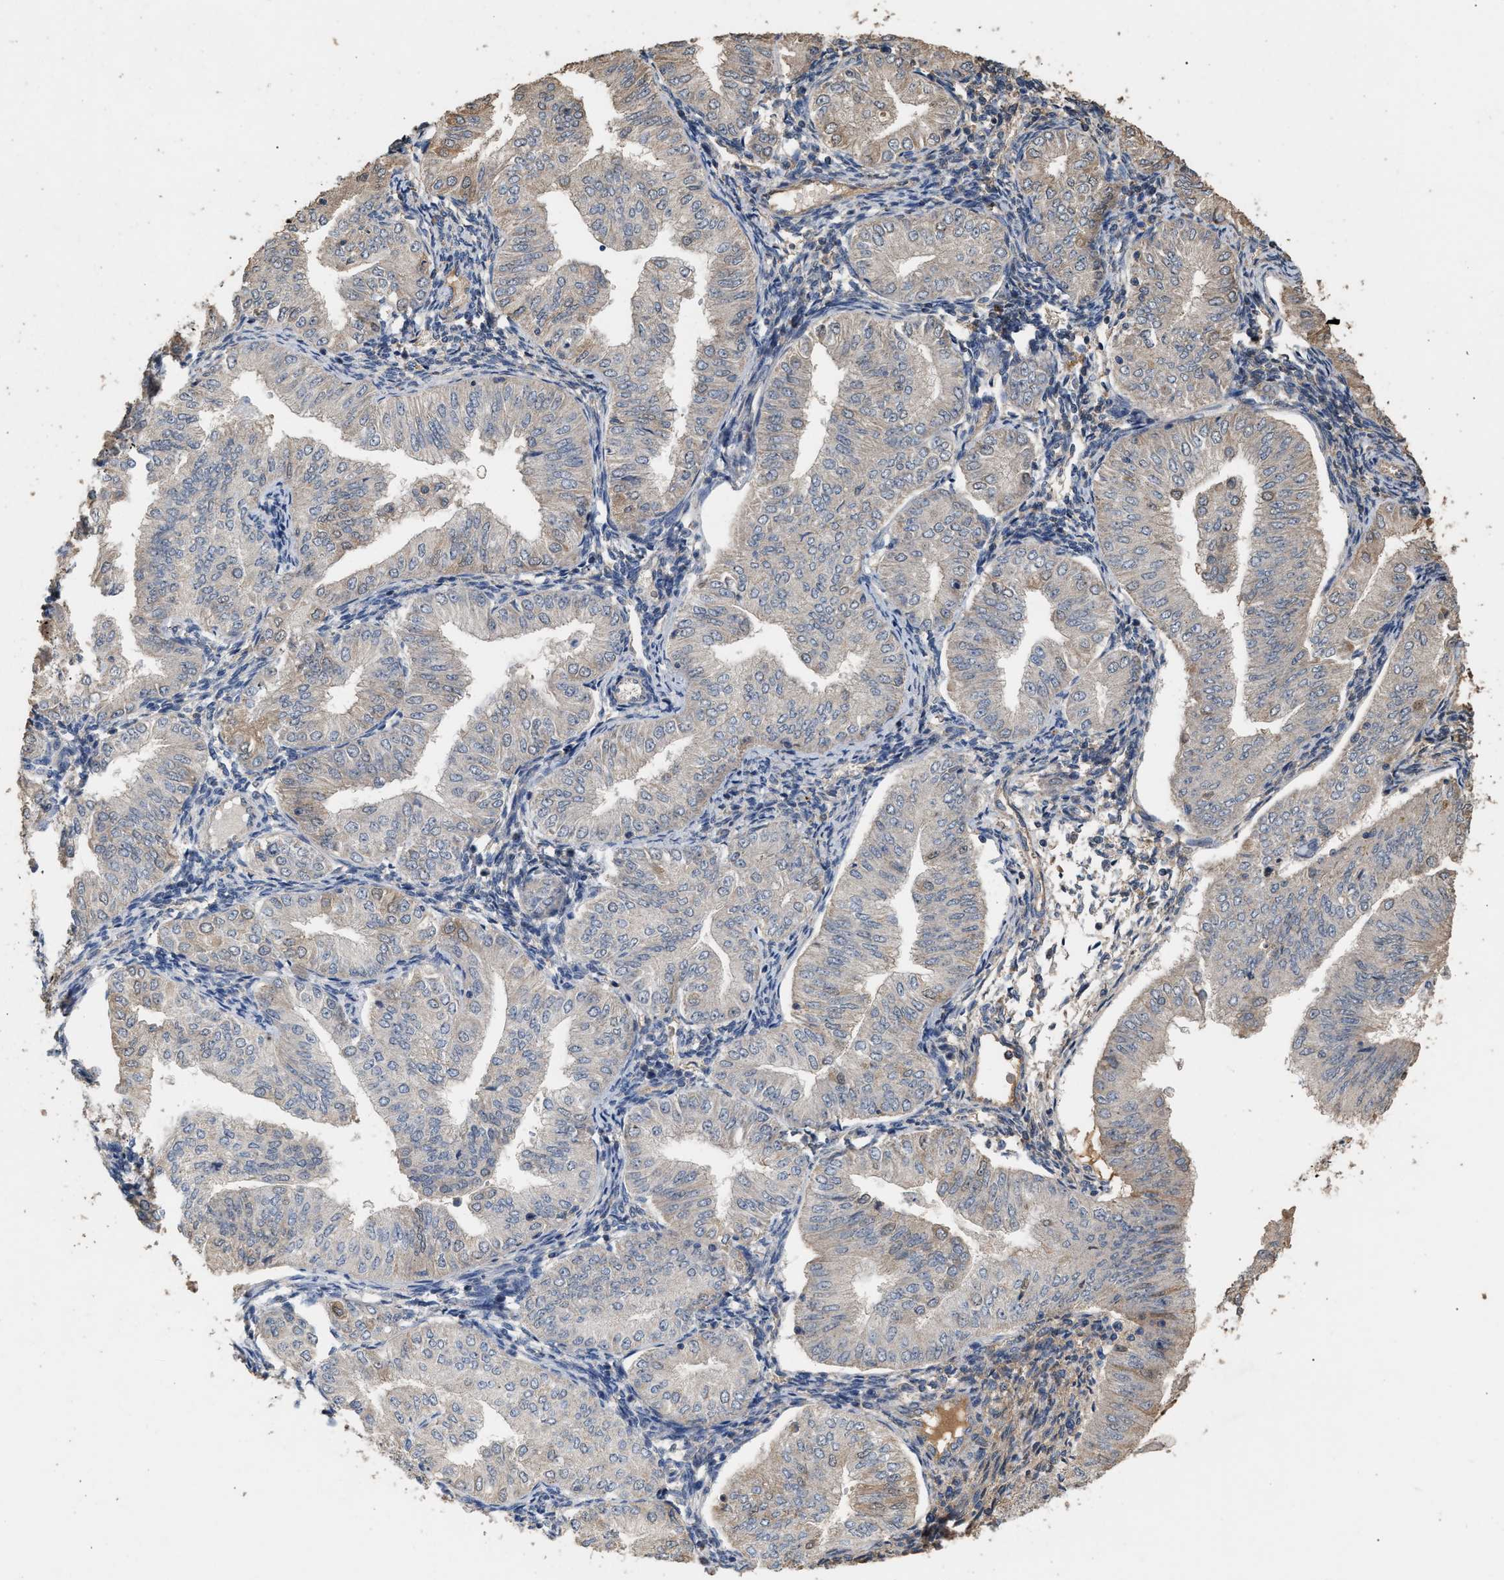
{"staining": {"intensity": "weak", "quantity": "<25%", "location": "cytoplasmic/membranous"}, "tissue": "endometrial cancer", "cell_type": "Tumor cells", "image_type": "cancer", "snomed": [{"axis": "morphology", "description": "Normal tissue, NOS"}, {"axis": "morphology", "description": "Adenocarcinoma, NOS"}, {"axis": "topography", "description": "Endometrium"}], "caption": "Immunohistochemistry (IHC) micrograph of neoplastic tissue: endometrial cancer stained with DAB displays no significant protein expression in tumor cells. (Immunohistochemistry, brightfield microscopy, high magnification).", "gene": "HTRA3", "patient": {"sex": "female", "age": 53}}